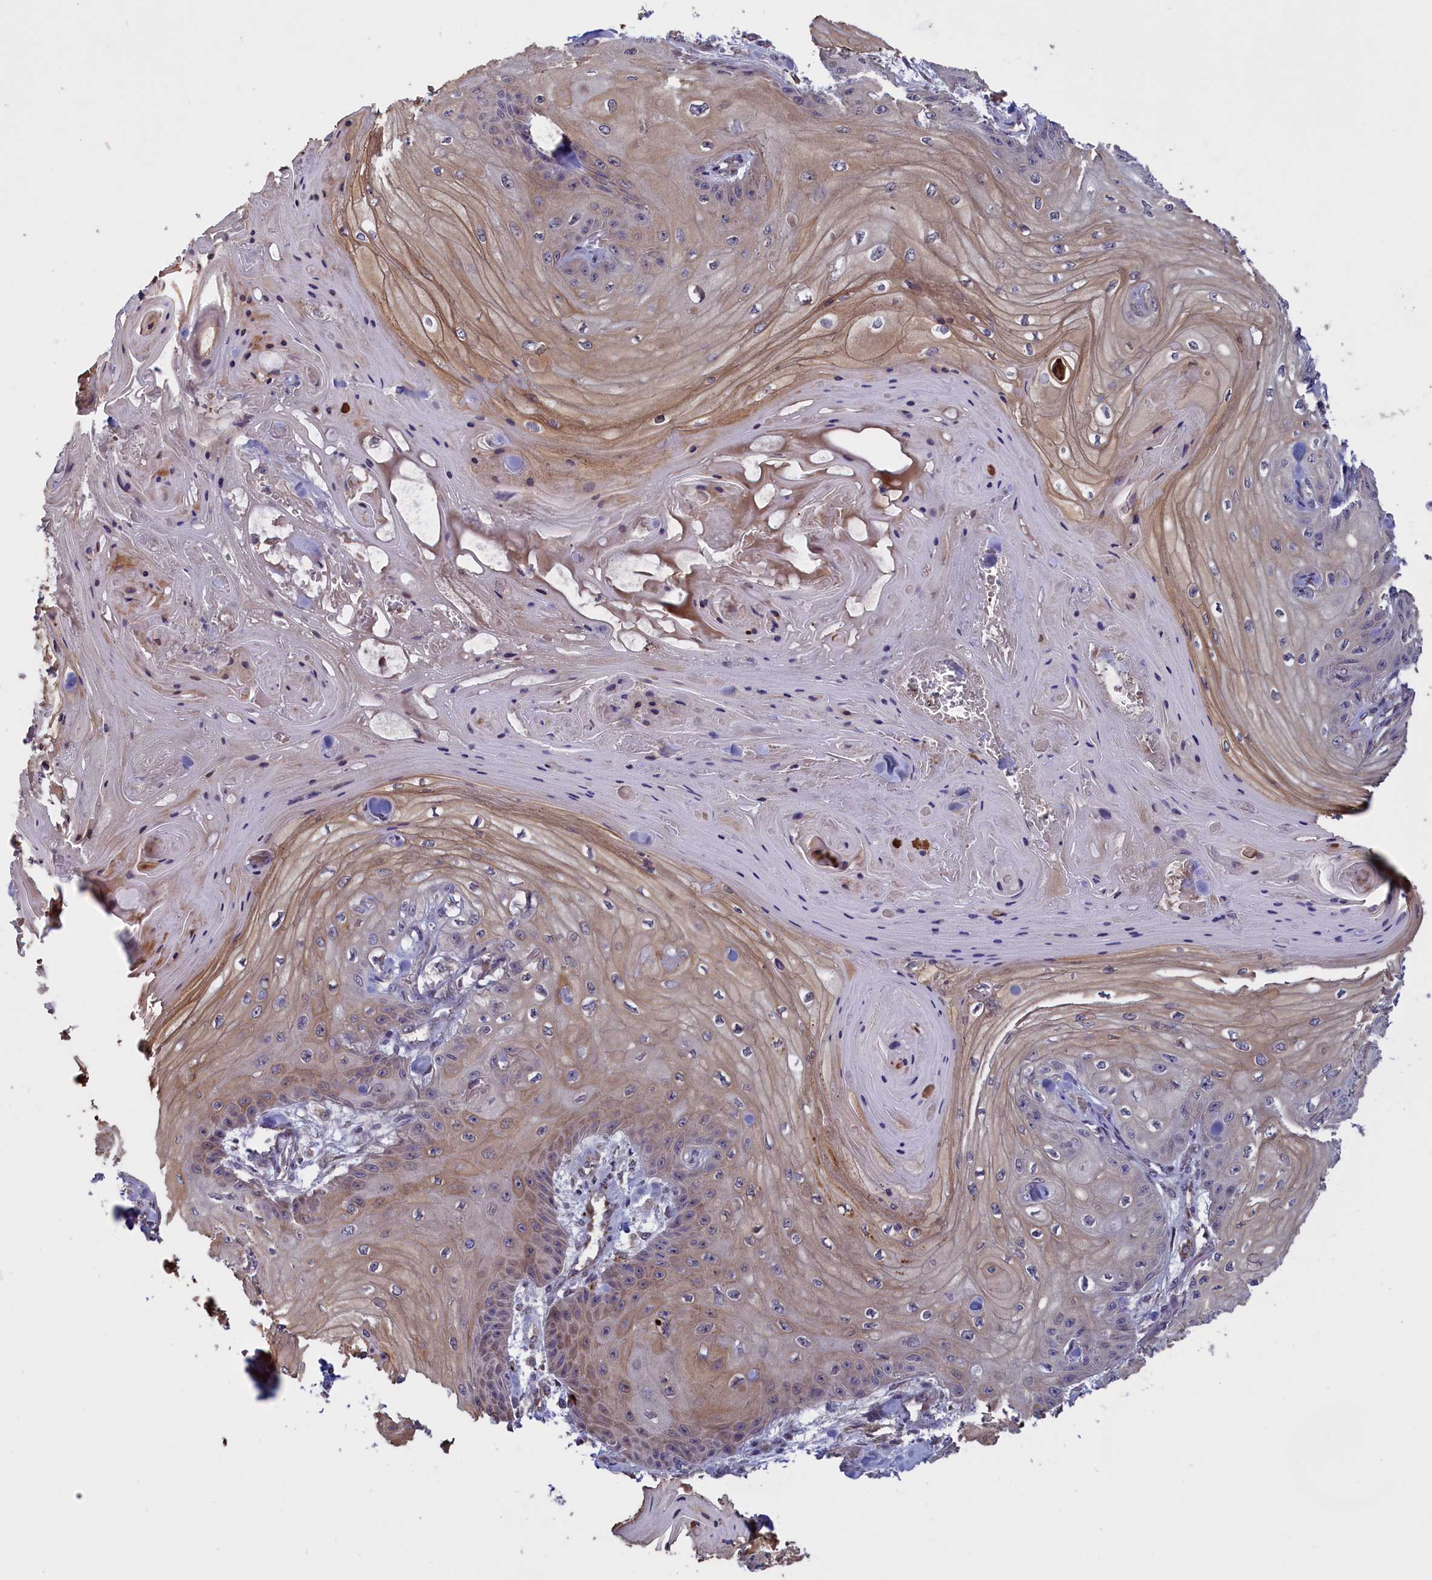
{"staining": {"intensity": "weak", "quantity": "25%-75%", "location": "cytoplasmic/membranous"}, "tissue": "skin cancer", "cell_type": "Tumor cells", "image_type": "cancer", "snomed": [{"axis": "morphology", "description": "Squamous cell carcinoma, NOS"}, {"axis": "topography", "description": "Skin"}], "caption": "The micrograph shows immunohistochemical staining of squamous cell carcinoma (skin). There is weak cytoplasmic/membranous positivity is present in approximately 25%-75% of tumor cells. (DAB (3,3'-diaminobenzidine) = brown stain, brightfield microscopy at high magnification).", "gene": "DENND1B", "patient": {"sex": "male", "age": 74}}